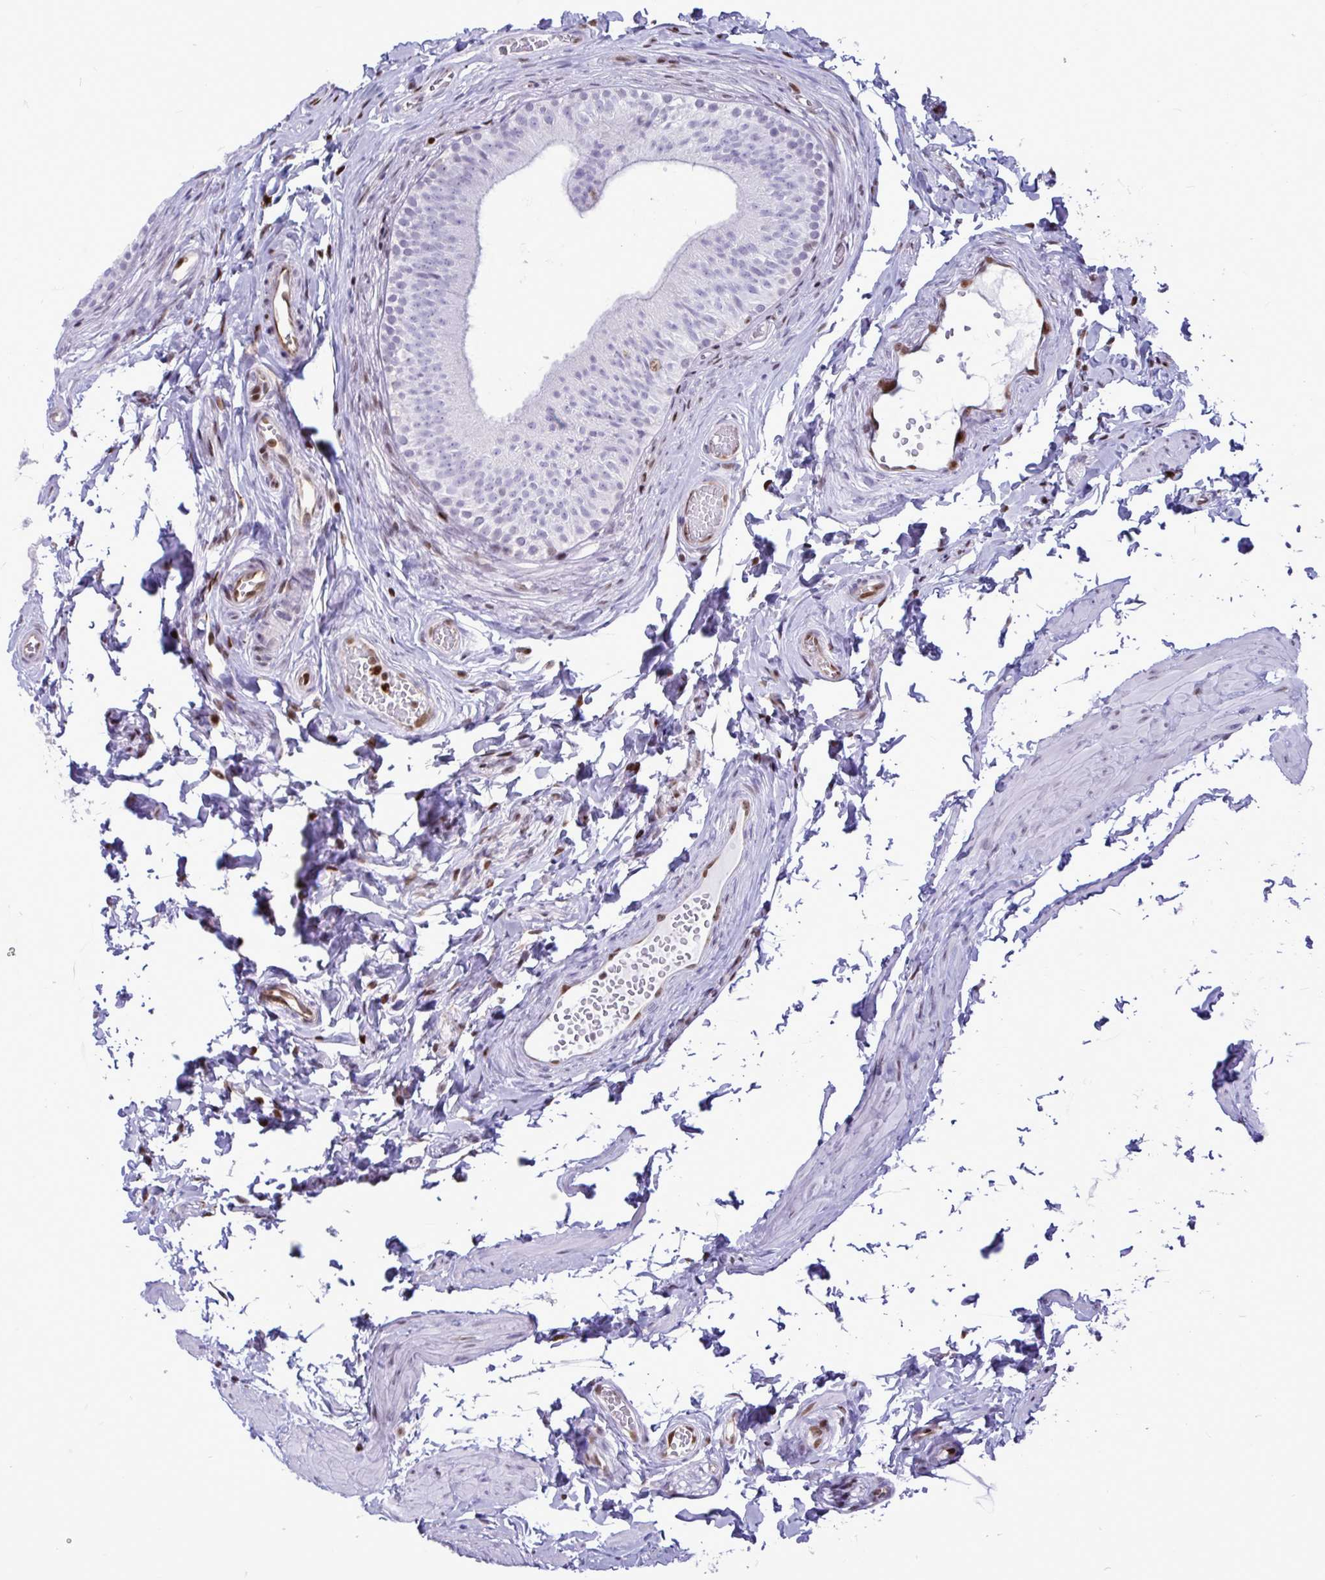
{"staining": {"intensity": "negative", "quantity": "none", "location": "none"}, "tissue": "epididymis", "cell_type": "Glandular cells", "image_type": "normal", "snomed": [{"axis": "morphology", "description": "Normal tissue, NOS"}, {"axis": "topography", "description": "Epididymis, spermatic cord, NOS"}, {"axis": "topography", "description": "Epididymis"}, {"axis": "topography", "description": "Peripheral nerve tissue"}], "caption": "High magnification brightfield microscopy of benign epididymis stained with DAB (brown) and counterstained with hematoxylin (blue): glandular cells show no significant expression. (Brightfield microscopy of DAB (3,3'-diaminobenzidine) IHC at high magnification).", "gene": "HMGB2", "patient": {"sex": "male", "age": 29}}